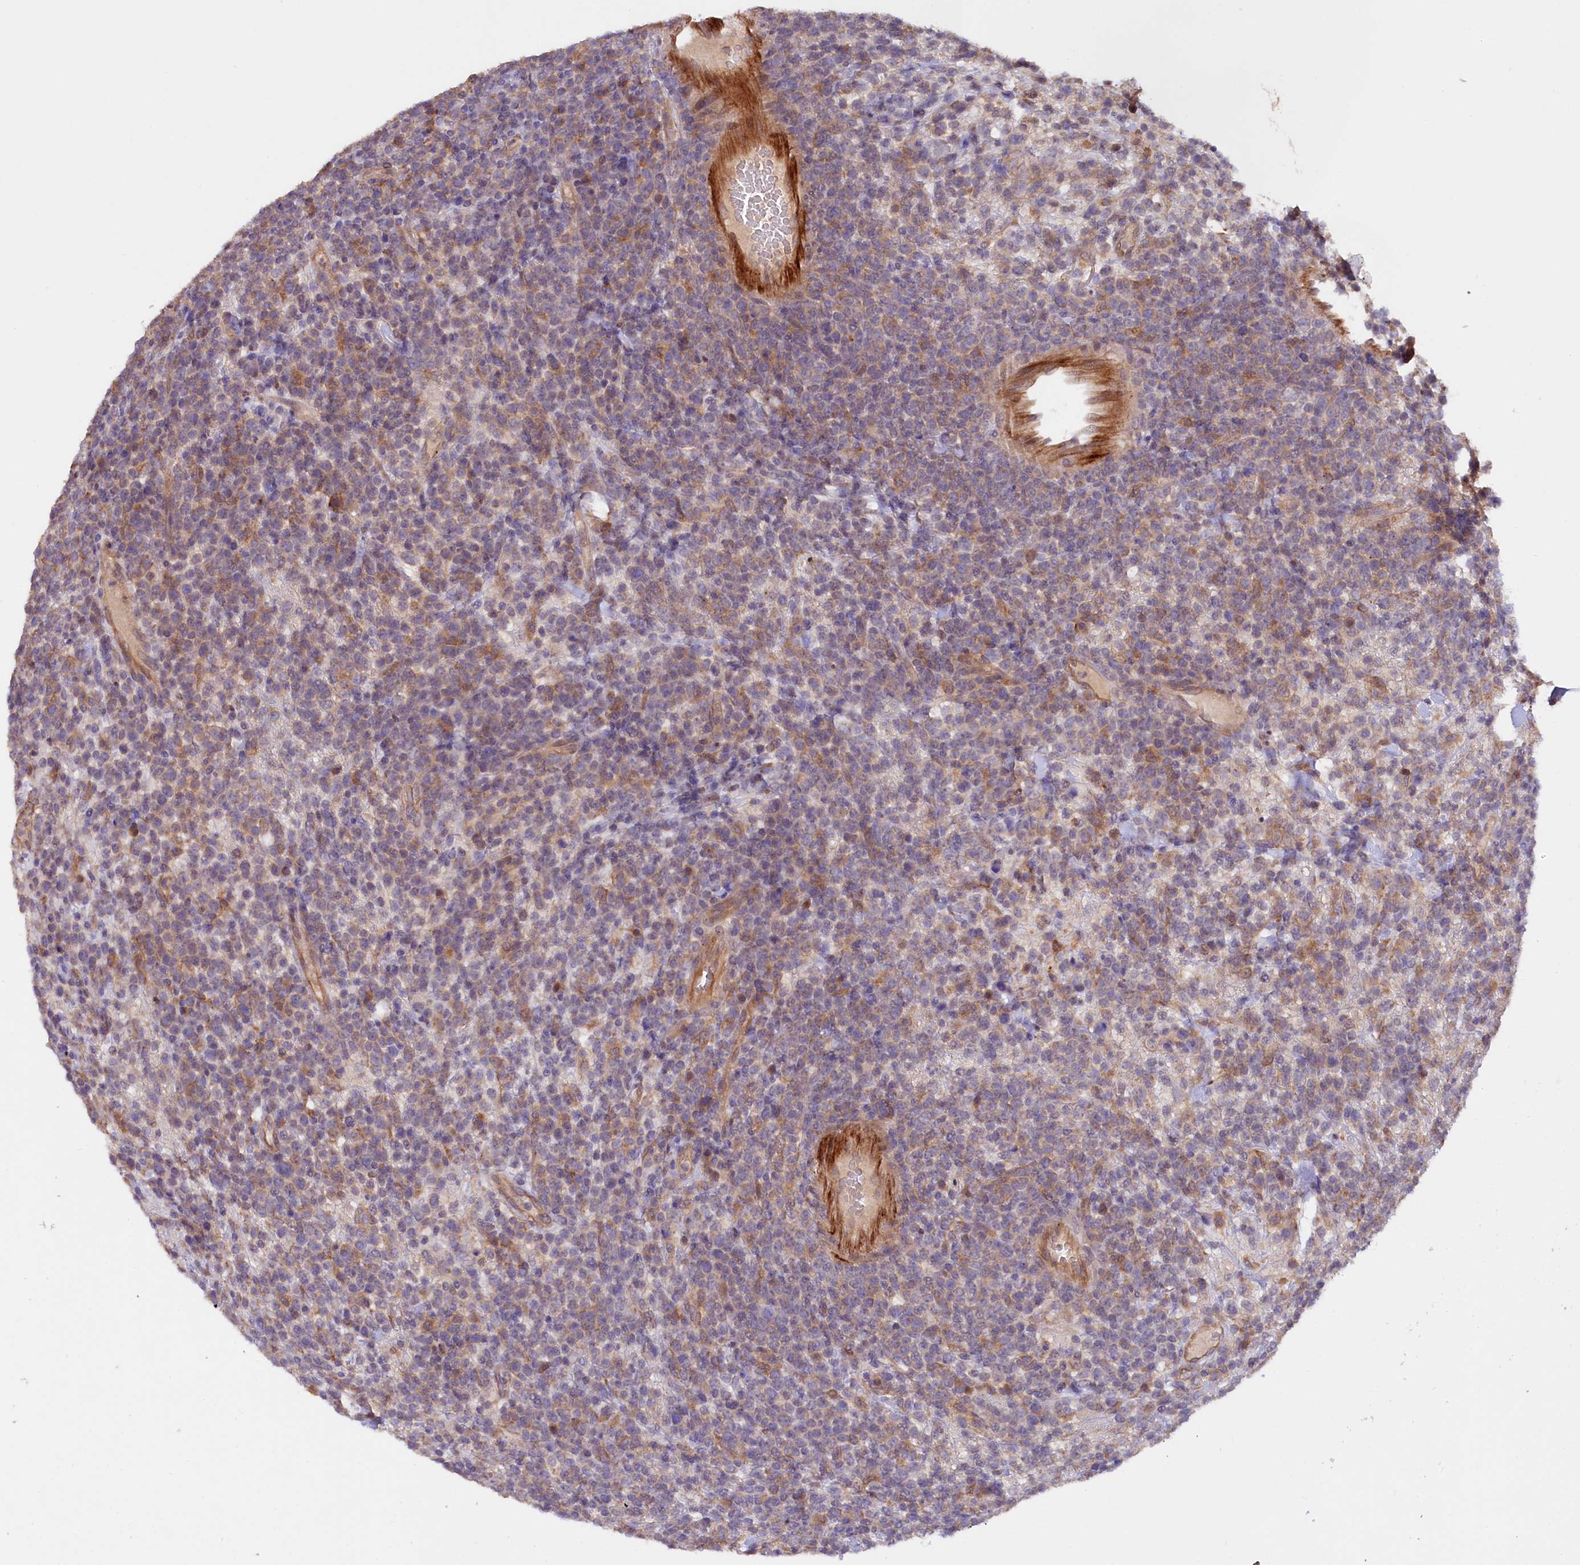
{"staining": {"intensity": "weak", "quantity": "<25%", "location": "cytoplasmic/membranous"}, "tissue": "lymphoma", "cell_type": "Tumor cells", "image_type": "cancer", "snomed": [{"axis": "morphology", "description": "Malignant lymphoma, non-Hodgkin's type, High grade"}, {"axis": "topography", "description": "Colon"}], "caption": "There is no significant staining in tumor cells of lymphoma.", "gene": "ETFBKMT", "patient": {"sex": "female", "age": 53}}